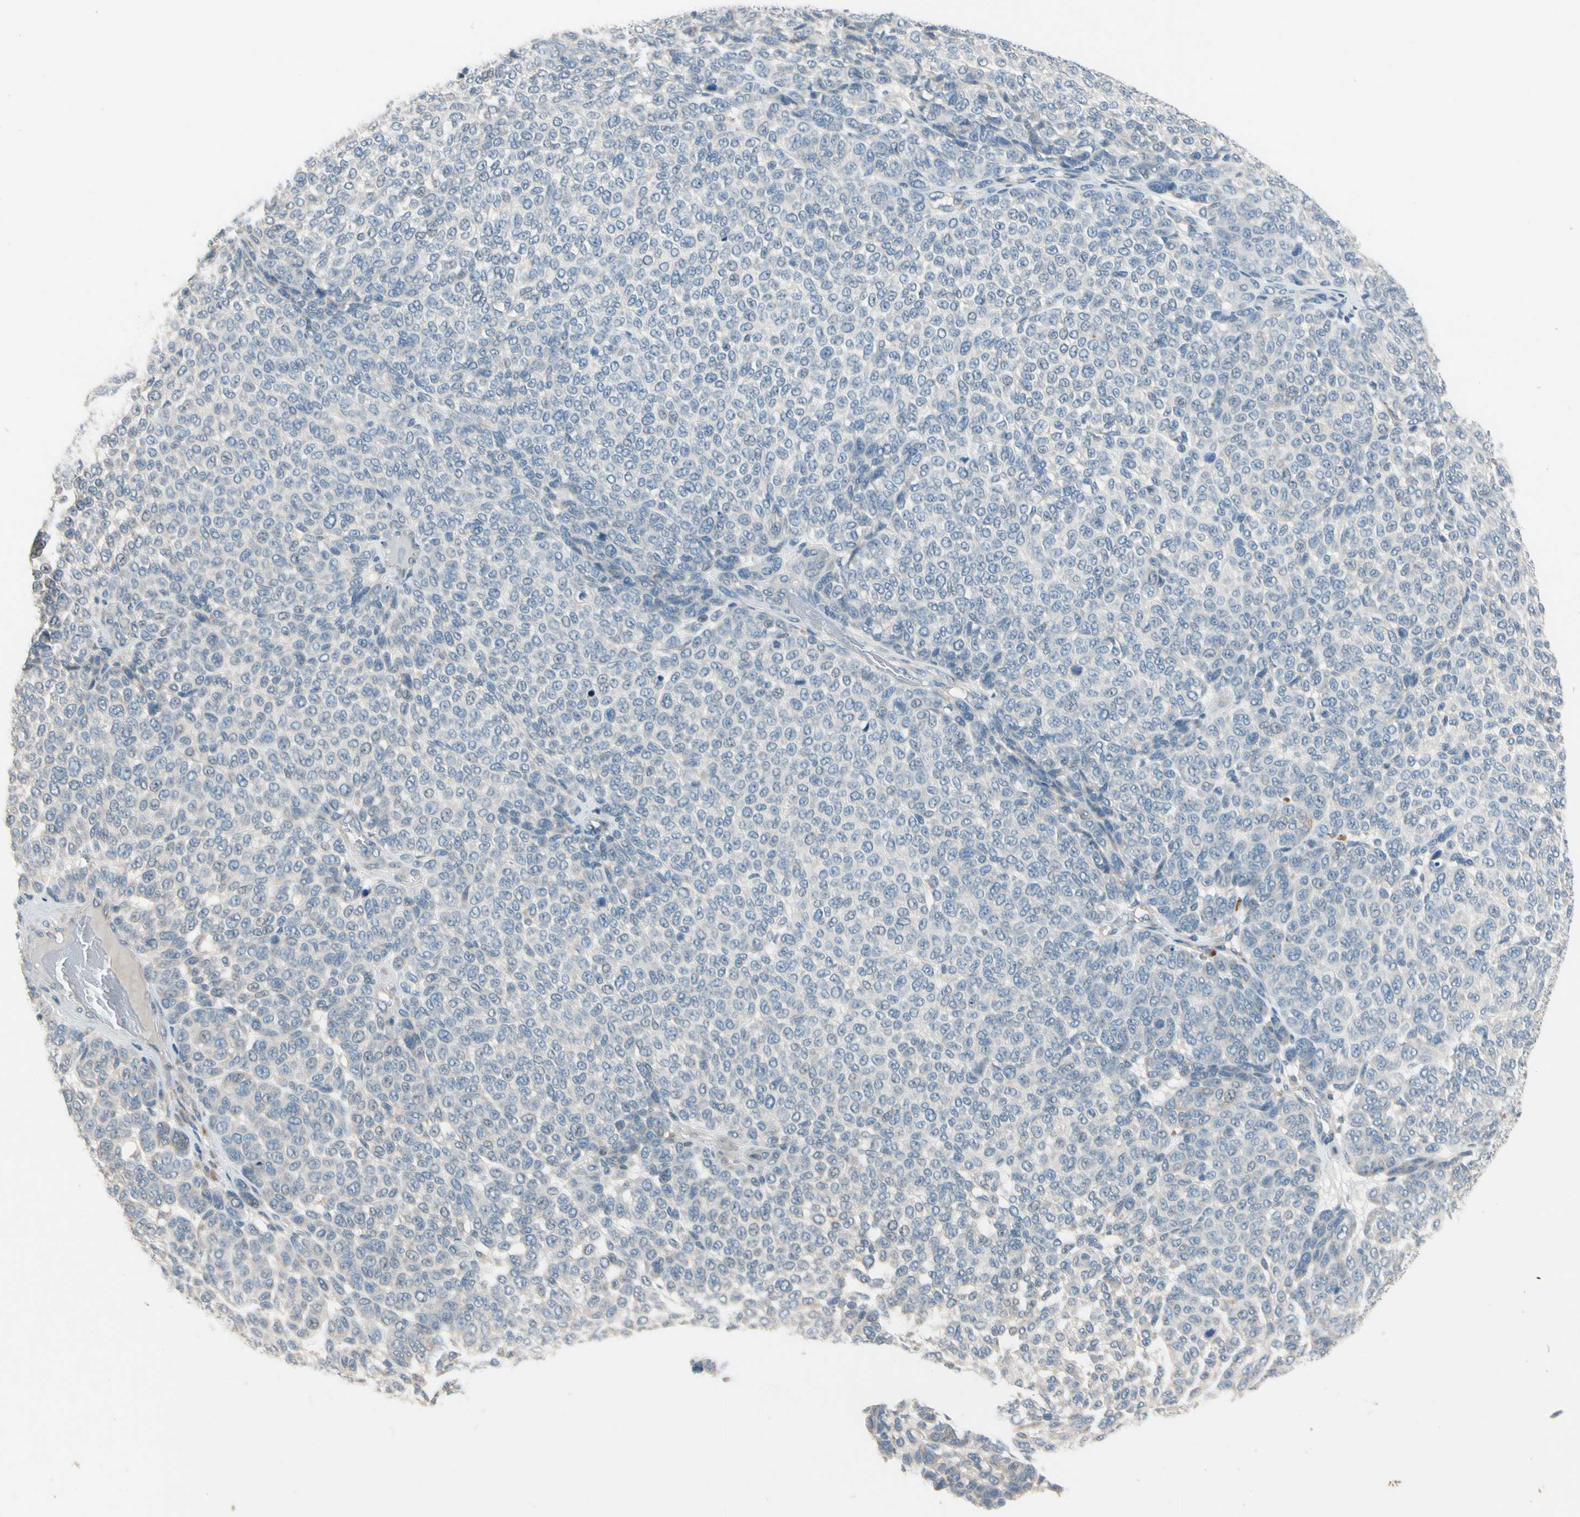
{"staining": {"intensity": "negative", "quantity": "none", "location": "none"}, "tissue": "melanoma", "cell_type": "Tumor cells", "image_type": "cancer", "snomed": [{"axis": "morphology", "description": "Malignant melanoma, NOS"}, {"axis": "topography", "description": "Skin"}], "caption": "High power microscopy image of an immunohistochemistry (IHC) photomicrograph of malignant melanoma, revealing no significant staining in tumor cells. The staining is performed using DAB brown chromogen with nuclei counter-stained in using hematoxylin.", "gene": "PIP5K1B", "patient": {"sex": "male", "age": 59}}